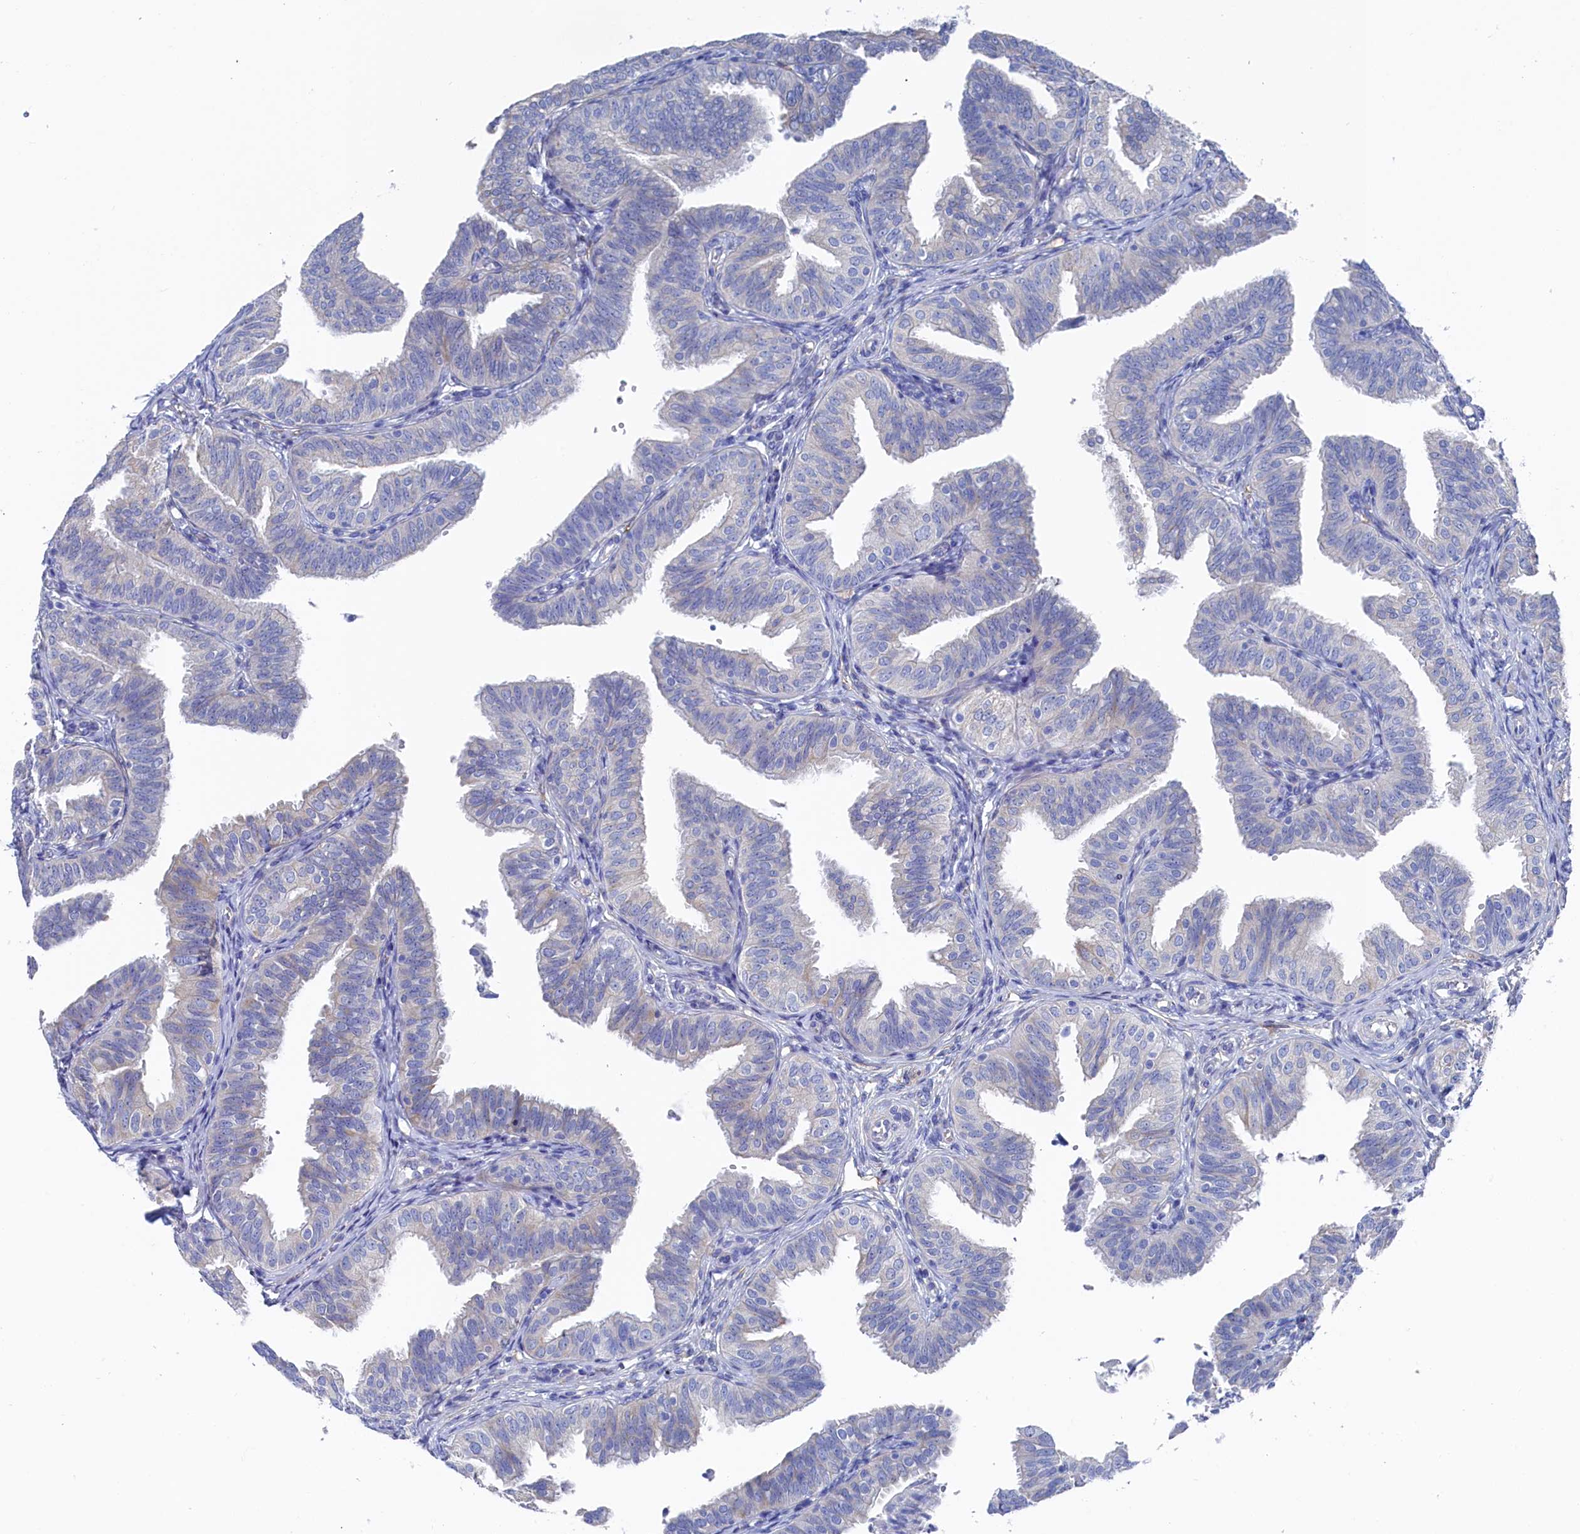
{"staining": {"intensity": "negative", "quantity": "none", "location": "none"}, "tissue": "fallopian tube", "cell_type": "Glandular cells", "image_type": "normal", "snomed": [{"axis": "morphology", "description": "Normal tissue, NOS"}, {"axis": "topography", "description": "Fallopian tube"}], "caption": "This is a photomicrograph of immunohistochemistry staining of unremarkable fallopian tube, which shows no positivity in glandular cells. (Stains: DAB immunohistochemistry with hematoxylin counter stain, Microscopy: brightfield microscopy at high magnification).", "gene": "TMOD2", "patient": {"sex": "female", "age": 35}}